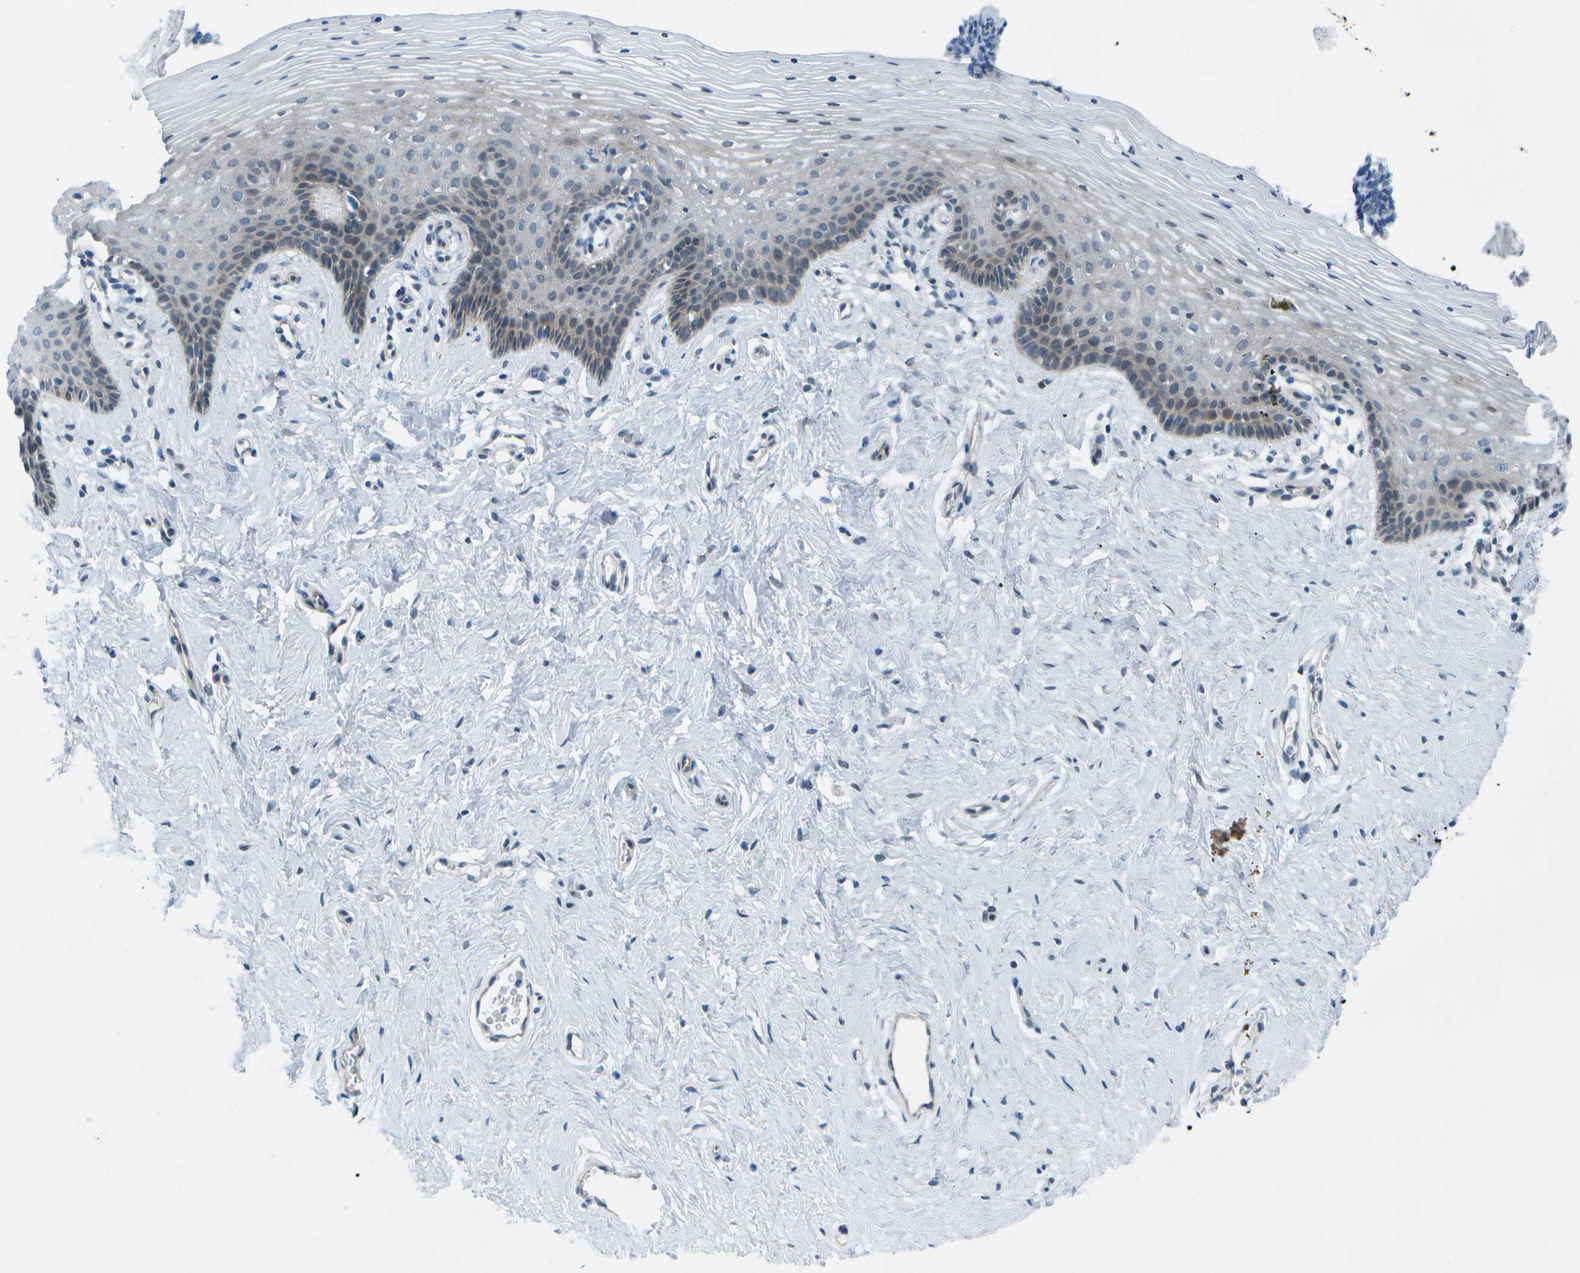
{"staining": {"intensity": "weak", "quantity": "<25%", "location": "cytoplasmic/membranous"}, "tissue": "vagina", "cell_type": "Squamous epithelial cells", "image_type": "normal", "snomed": [{"axis": "morphology", "description": "Normal tissue, NOS"}, {"axis": "topography", "description": "Vagina"}], "caption": "Immunohistochemistry (IHC) of benign vagina demonstrates no expression in squamous epithelial cells. (Stains: DAB (3,3'-diaminobenzidine) immunohistochemistry (IHC) with hematoxylin counter stain, Microscopy: brightfield microscopy at high magnification).", "gene": "SORBS3", "patient": {"sex": "female", "age": 32}}